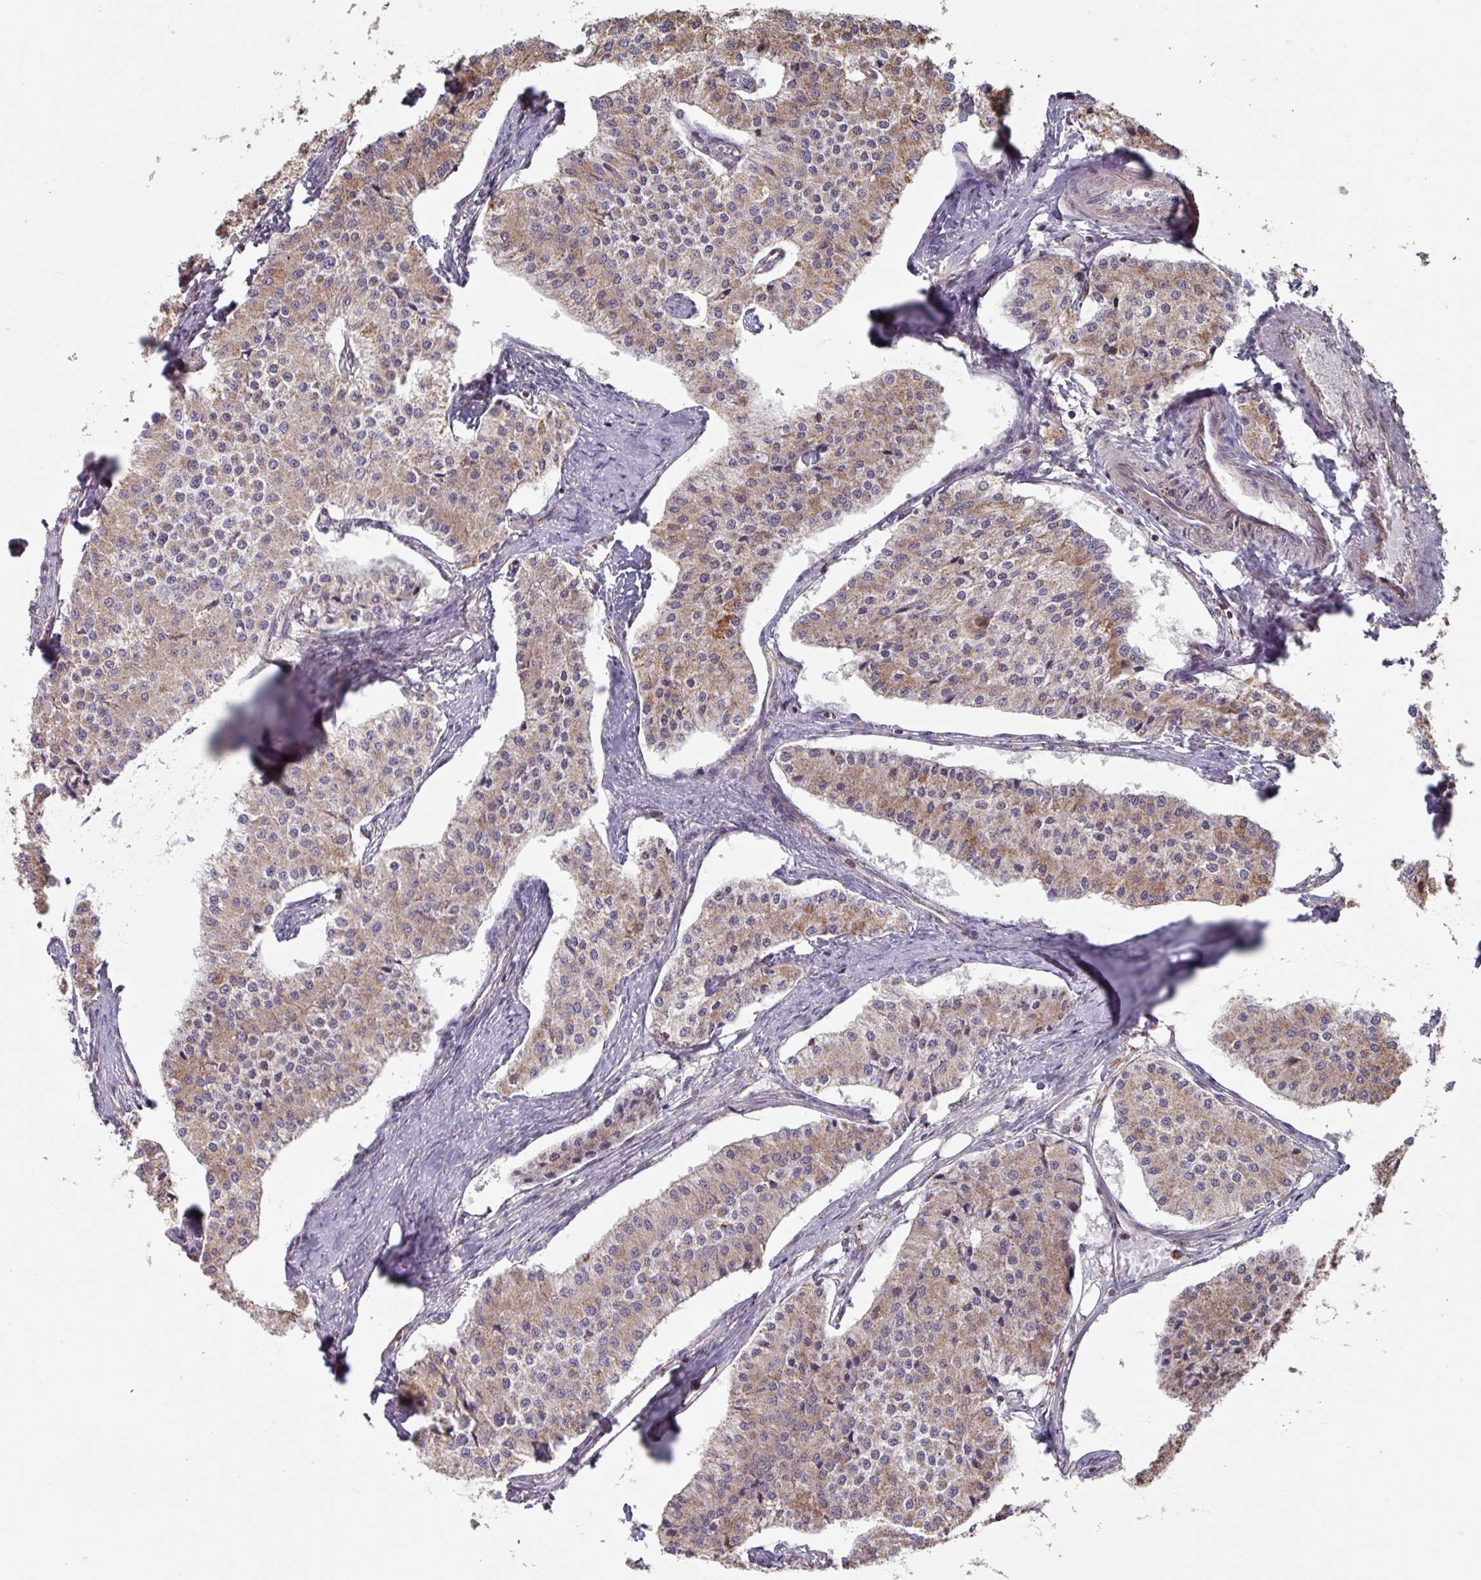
{"staining": {"intensity": "weak", "quantity": ">75%", "location": "cytoplasmic/membranous"}, "tissue": "carcinoid", "cell_type": "Tumor cells", "image_type": "cancer", "snomed": [{"axis": "morphology", "description": "Carcinoid, malignant, NOS"}, {"axis": "topography", "description": "Colon"}], "caption": "Malignant carcinoid was stained to show a protein in brown. There is low levels of weak cytoplasmic/membranous positivity in approximately >75% of tumor cells.", "gene": "COX7C", "patient": {"sex": "female", "age": 52}}